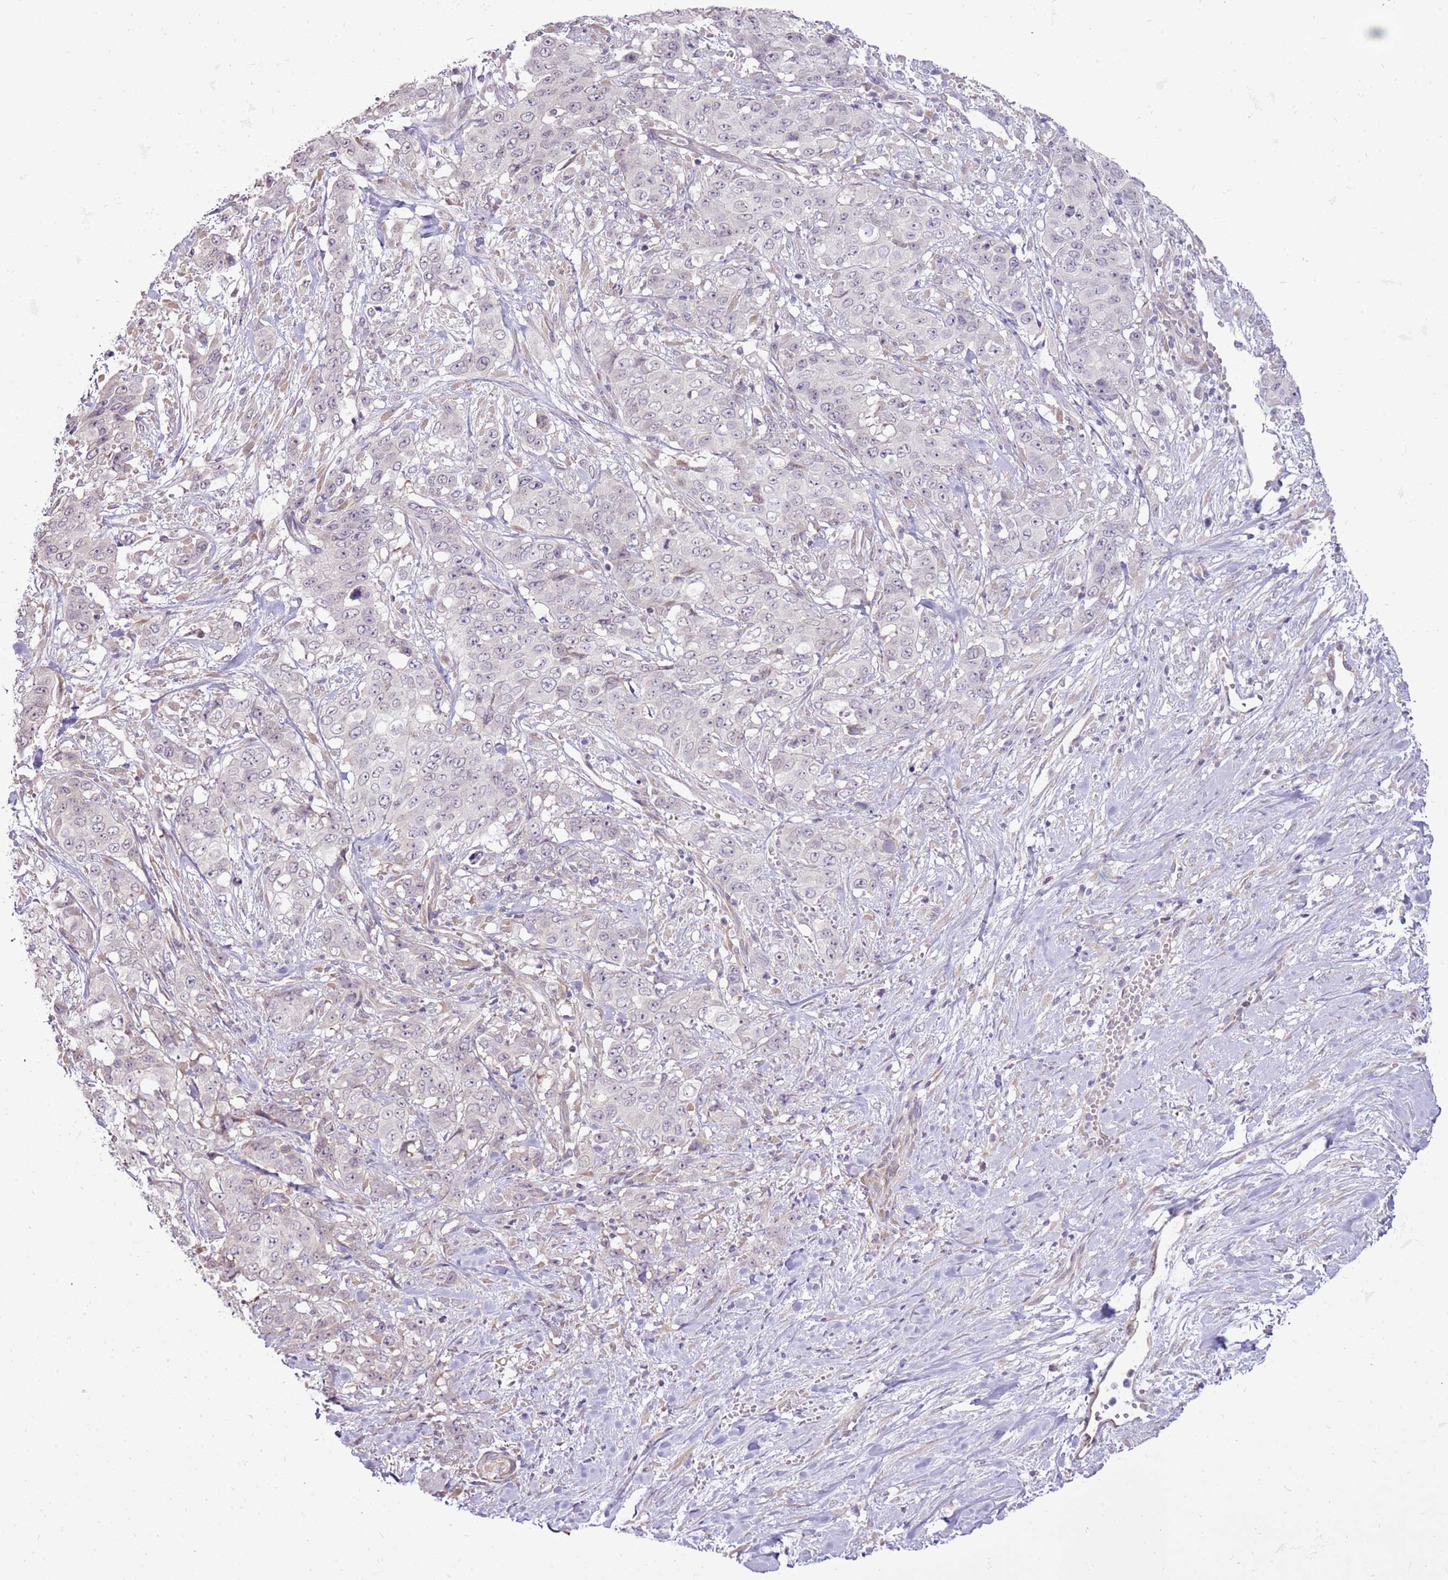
{"staining": {"intensity": "negative", "quantity": "none", "location": "none"}, "tissue": "stomach cancer", "cell_type": "Tumor cells", "image_type": "cancer", "snomed": [{"axis": "morphology", "description": "Adenocarcinoma, NOS"}, {"axis": "topography", "description": "Stomach, upper"}], "caption": "Tumor cells are negative for brown protein staining in stomach cancer.", "gene": "UGGT2", "patient": {"sex": "male", "age": 62}}